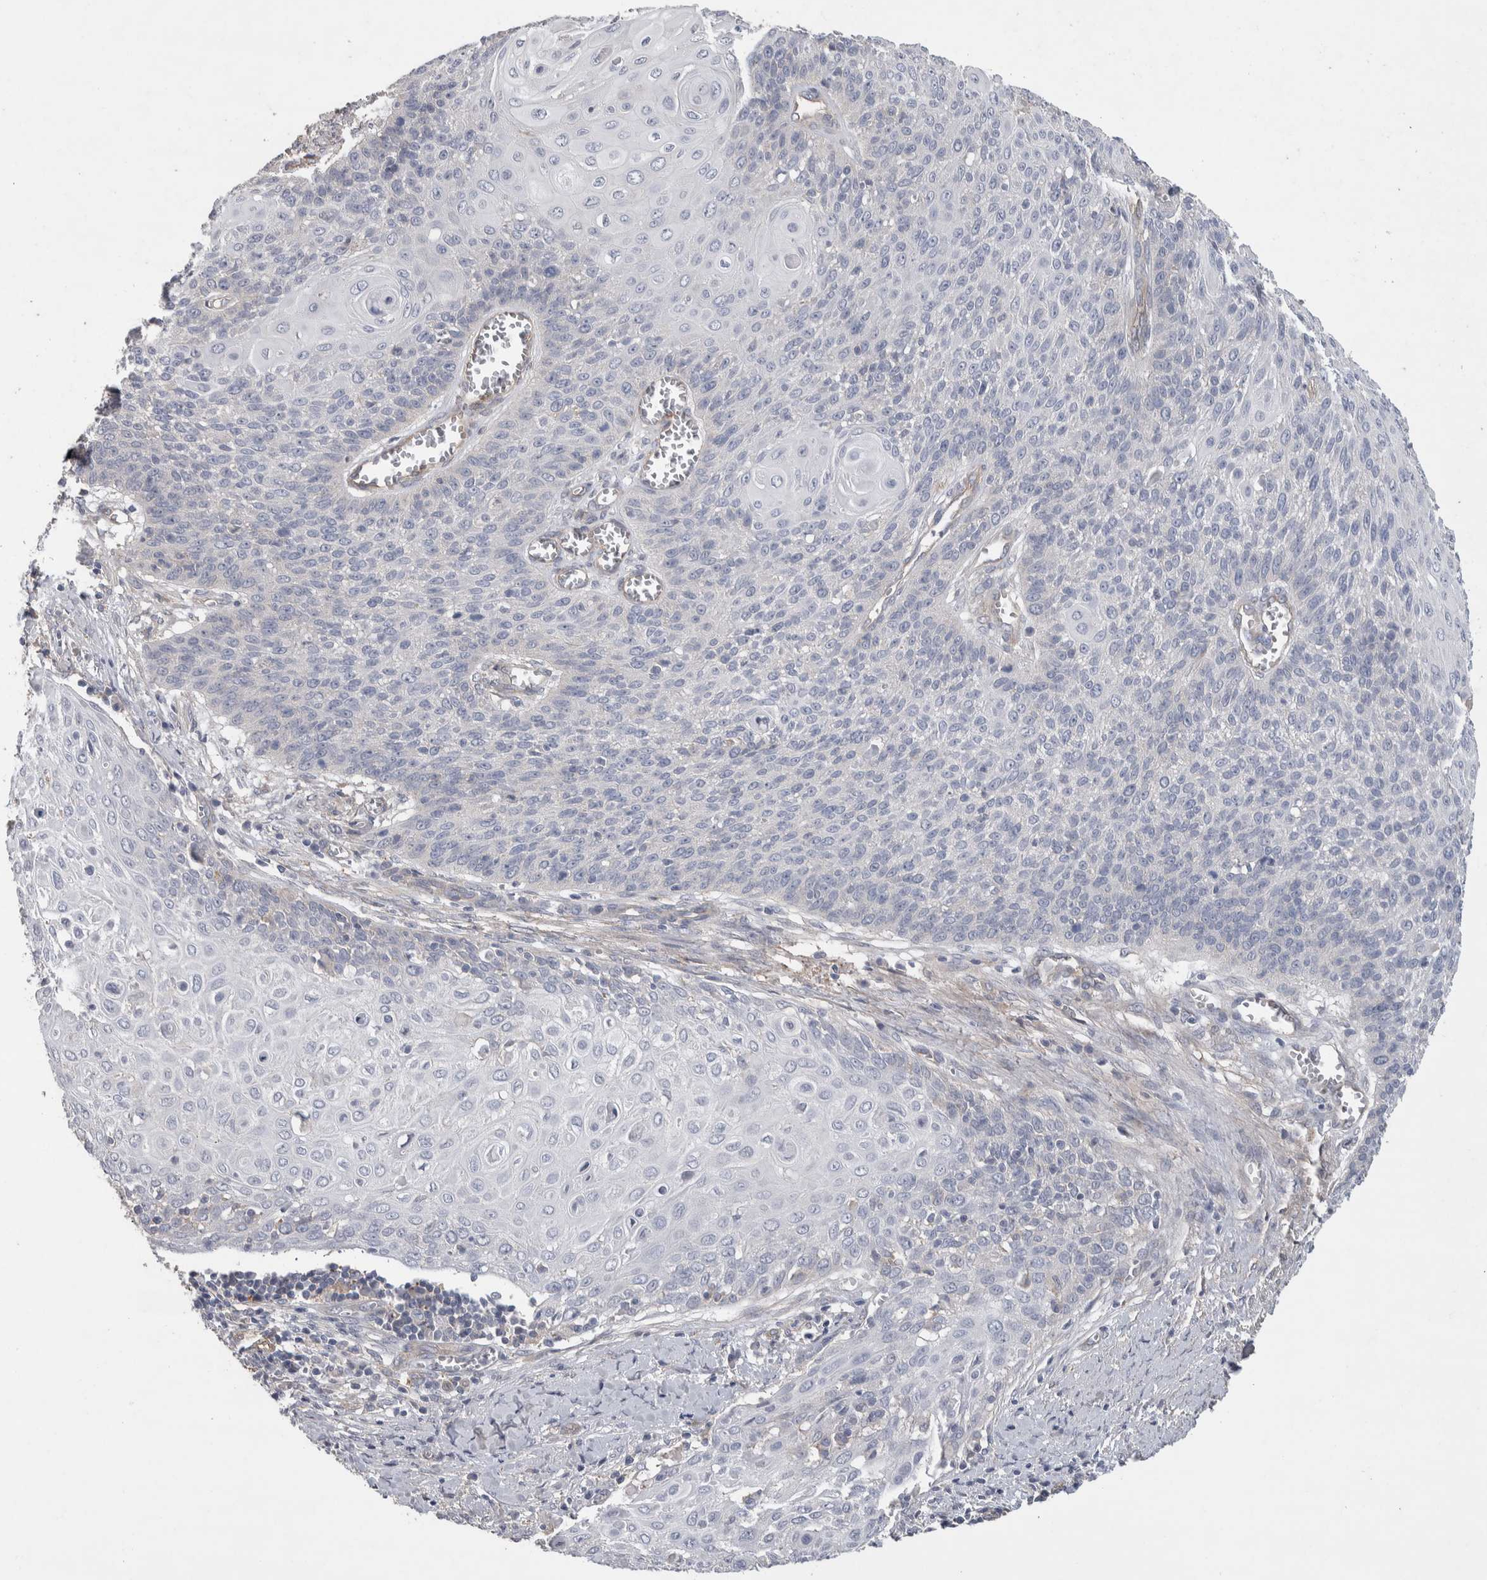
{"staining": {"intensity": "negative", "quantity": "none", "location": "none"}, "tissue": "cervical cancer", "cell_type": "Tumor cells", "image_type": "cancer", "snomed": [{"axis": "morphology", "description": "Squamous cell carcinoma, NOS"}, {"axis": "topography", "description": "Cervix"}], "caption": "DAB (3,3'-diaminobenzidine) immunohistochemical staining of human squamous cell carcinoma (cervical) demonstrates no significant positivity in tumor cells.", "gene": "GCNA", "patient": {"sex": "female", "age": 39}}